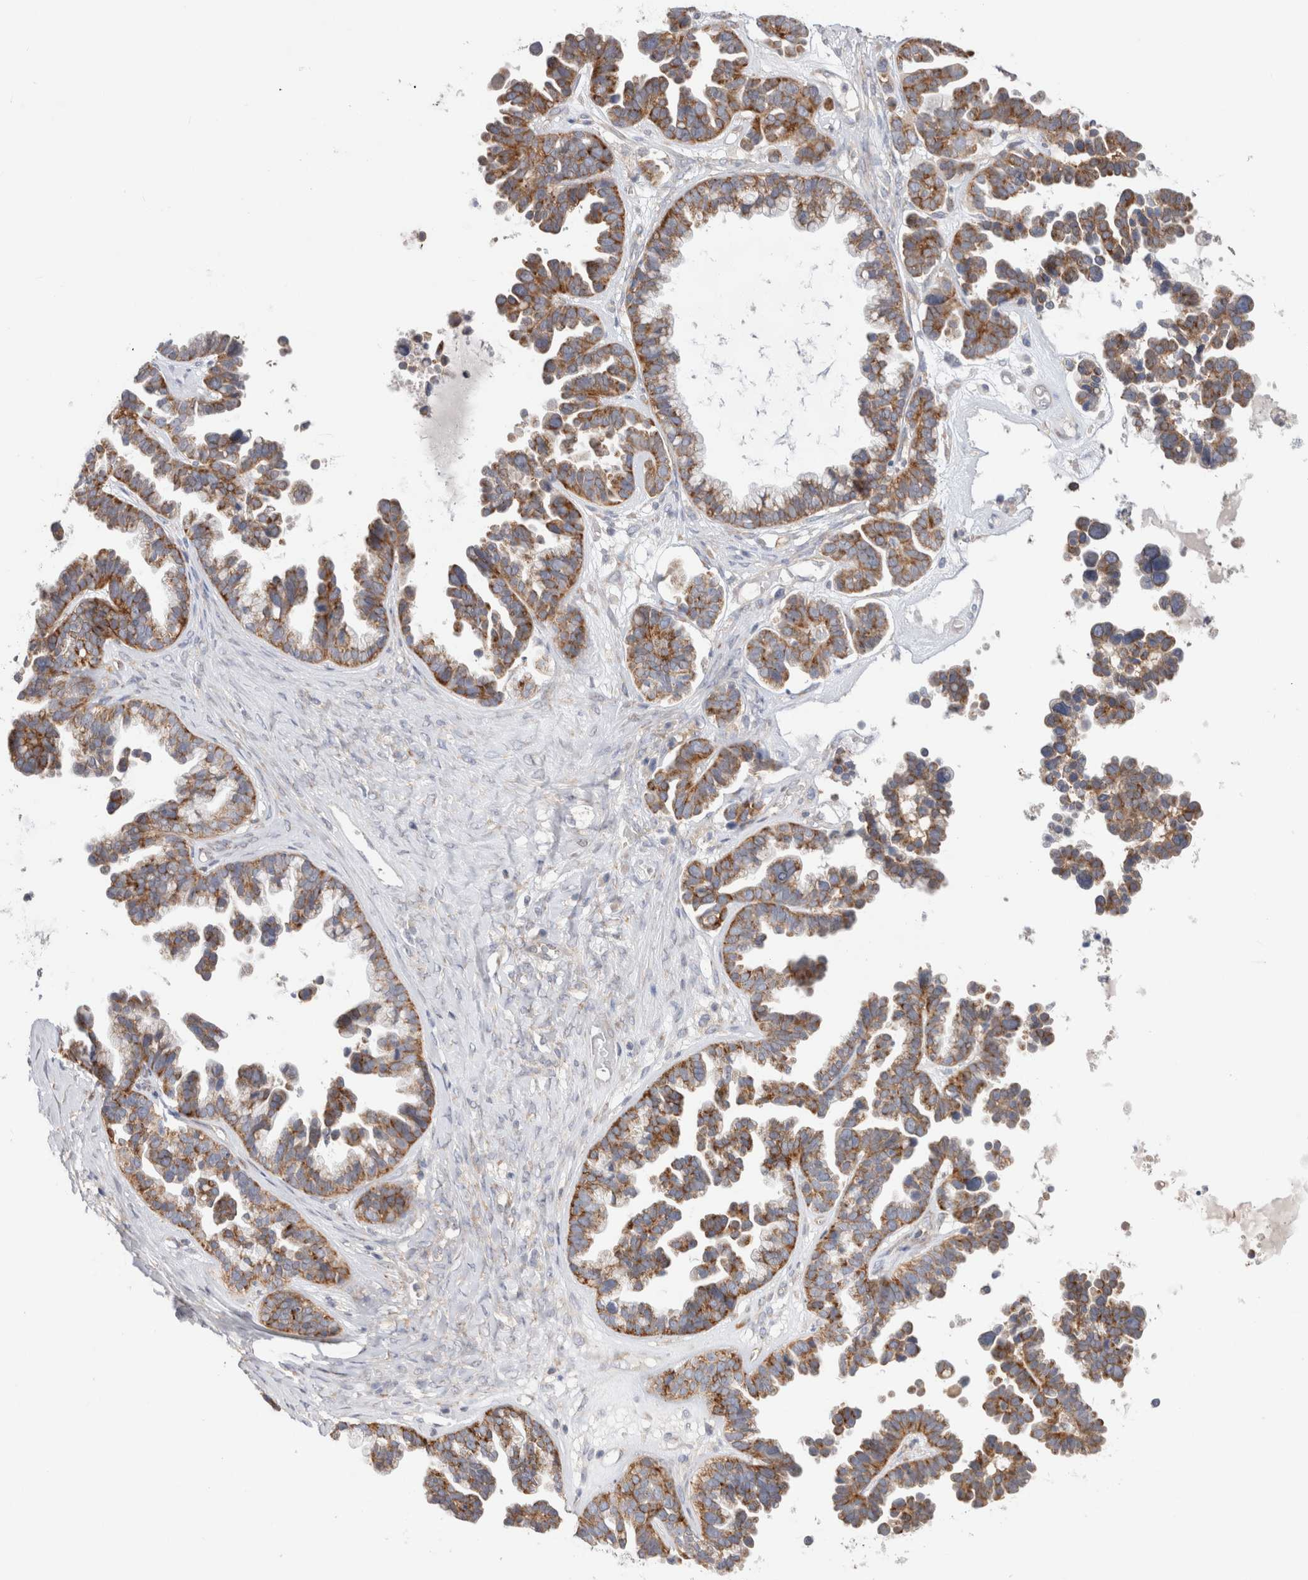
{"staining": {"intensity": "moderate", "quantity": ">75%", "location": "cytoplasmic/membranous"}, "tissue": "ovarian cancer", "cell_type": "Tumor cells", "image_type": "cancer", "snomed": [{"axis": "morphology", "description": "Cystadenocarcinoma, serous, NOS"}, {"axis": "topography", "description": "Ovary"}], "caption": "Tumor cells demonstrate moderate cytoplasmic/membranous positivity in about >75% of cells in ovarian cancer.", "gene": "ZNF23", "patient": {"sex": "female", "age": 56}}